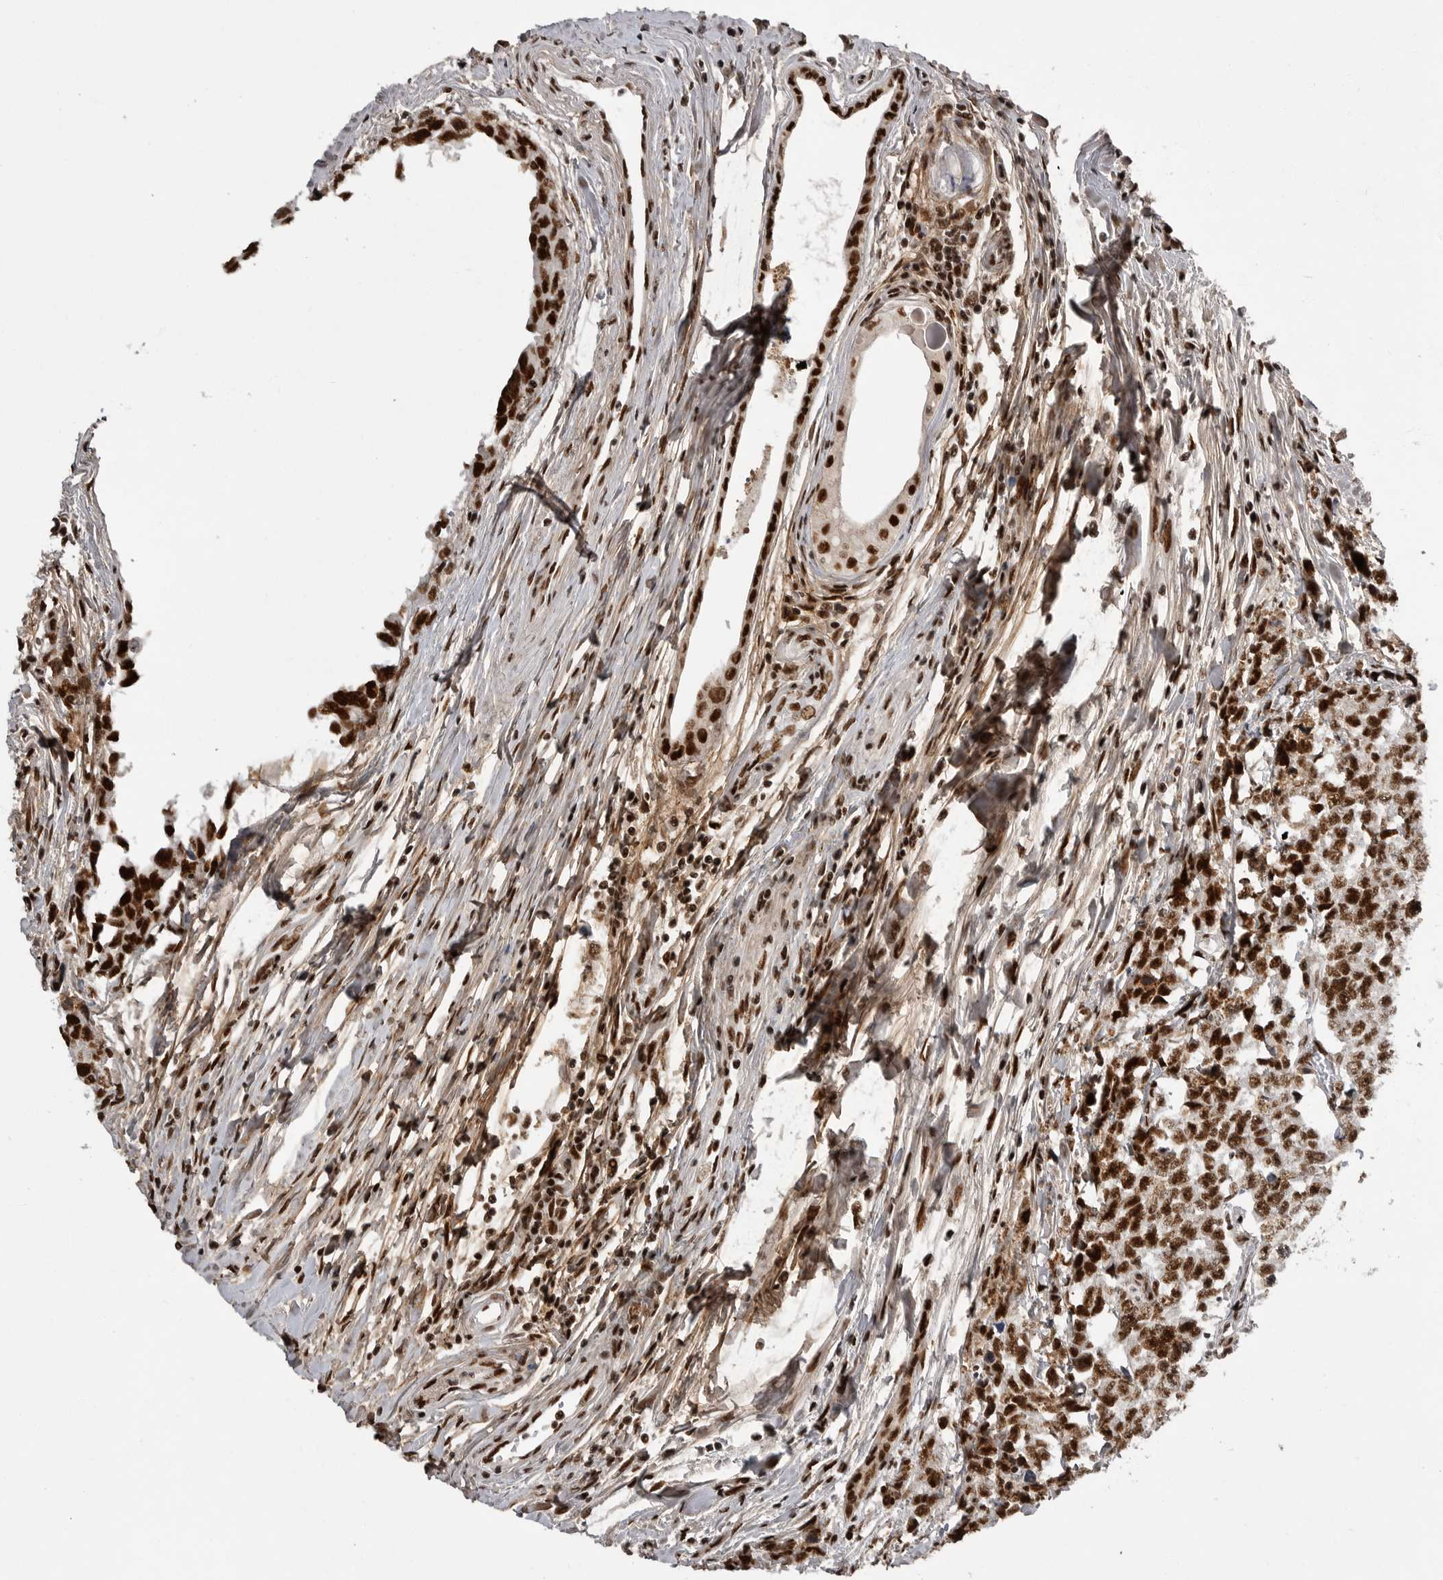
{"staining": {"intensity": "strong", "quantity": ">75%", "location": "cytoplasmic/membranous,nuclear"}, "tissue": "testis cancer", "cell_type": "Tumor cells", "image_type": "cancer", "snomed": [{"axis": "morphology", "description": "Carcinoma, Embryonal, NOS"}, {"axis": "topography", "description": "Testis"}], "caption": "DAB (3,3'-diaminobenzidine) immunohistochemical staining of testis embryonal carcinoma demonstrates strong cytoplasmic/membranous and nuclear protein staining in approximately >75% of tumor cells.", "gene": "PPP1R8", "patient": {"sex": "male", "age": 28}}